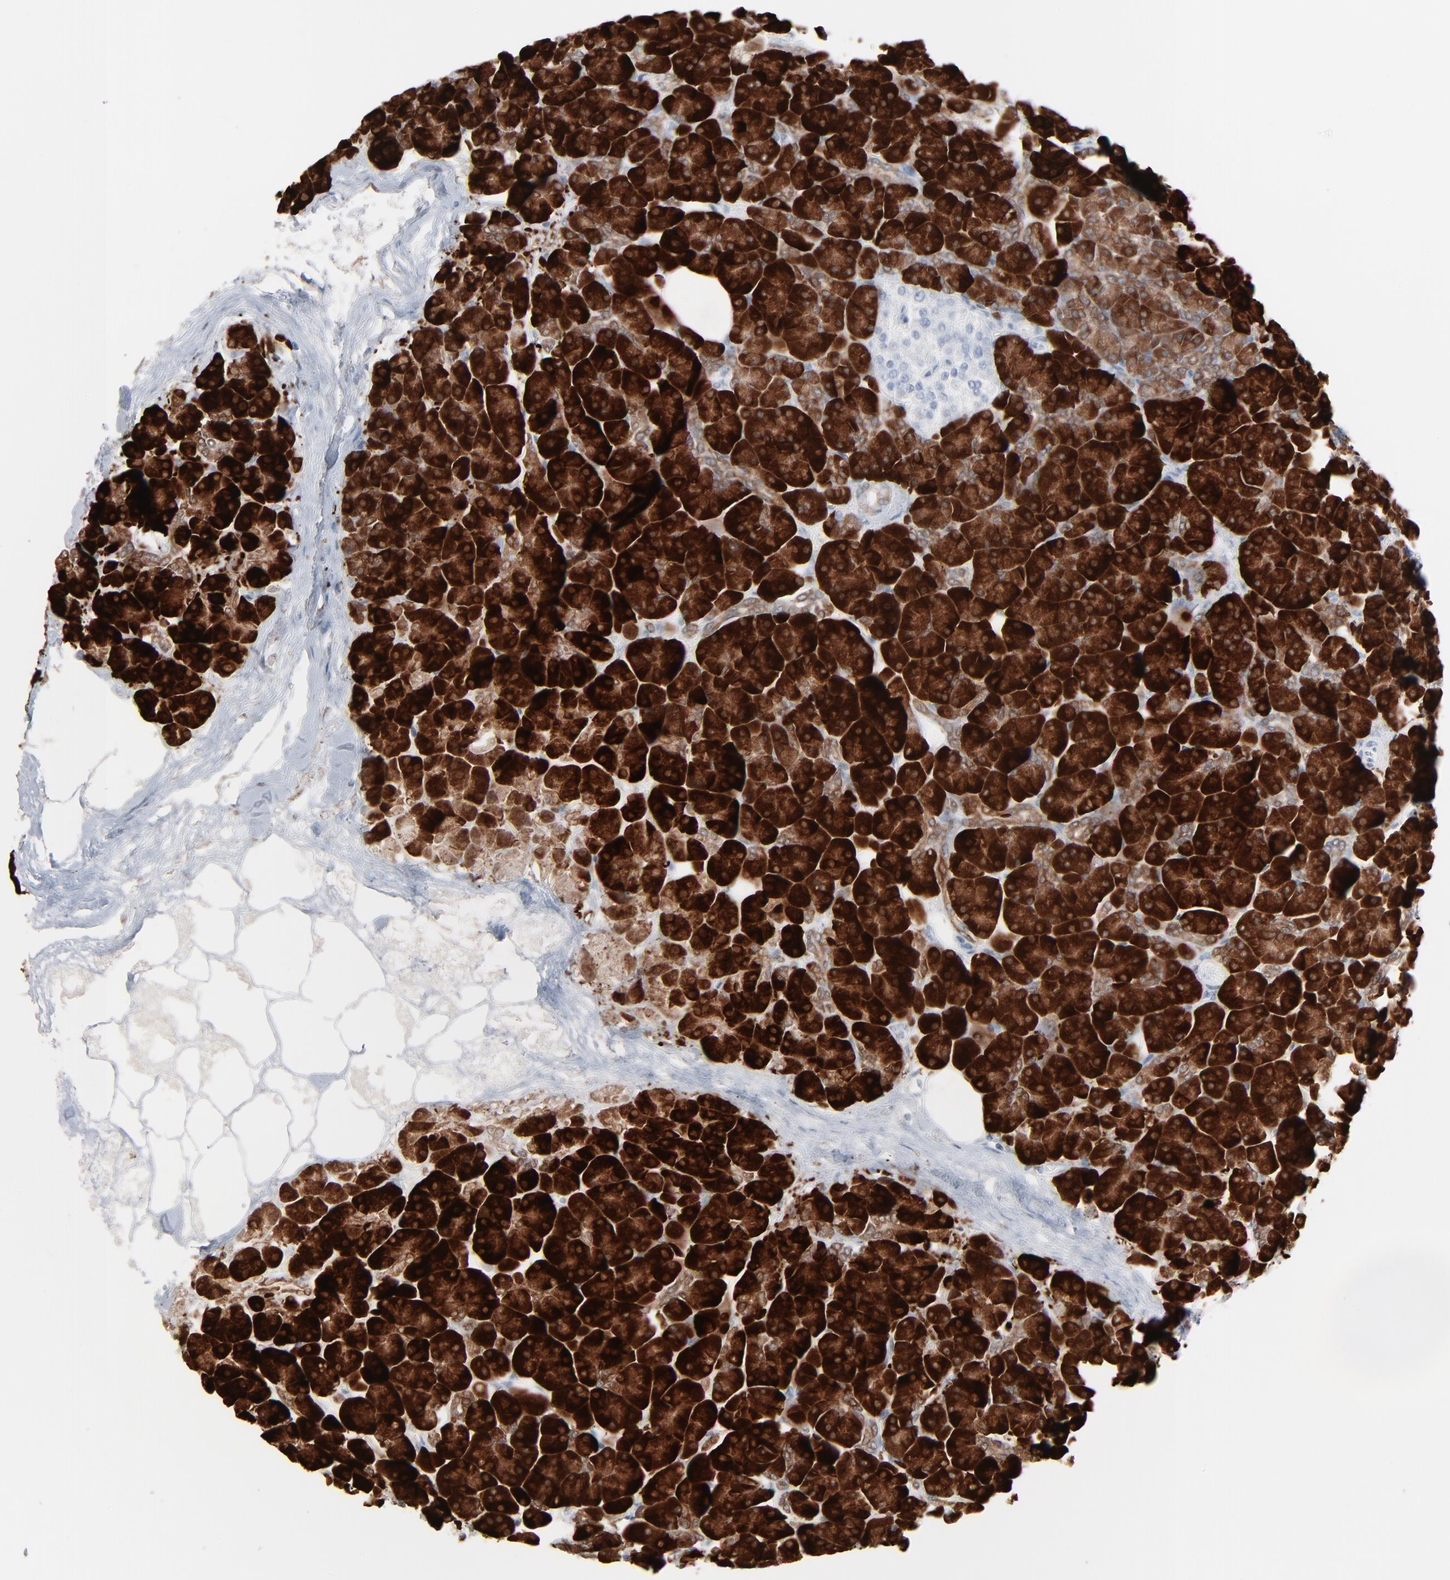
{"staining": {"intensity": "strong", "quantity": ">75%", "location": "cytoplasmic/membranous"}, "tissue": "pancreas", "cell_type": "Exocrine glandular cells", "image_type": "normal", "snomed": [{"axis": "morphology", "description": "Normal tissue, NOS"}, {"axis": "topography", "description": "Pancreas"}], "caption": "Immunohistochemistry of benign human pancreas shows high levels of strong cytoplasmic/membranous expression in approximately >75% of exocrine glandular cells.", "gene": "PHGDH", "patient": {"sex": "male", "age": 66}}